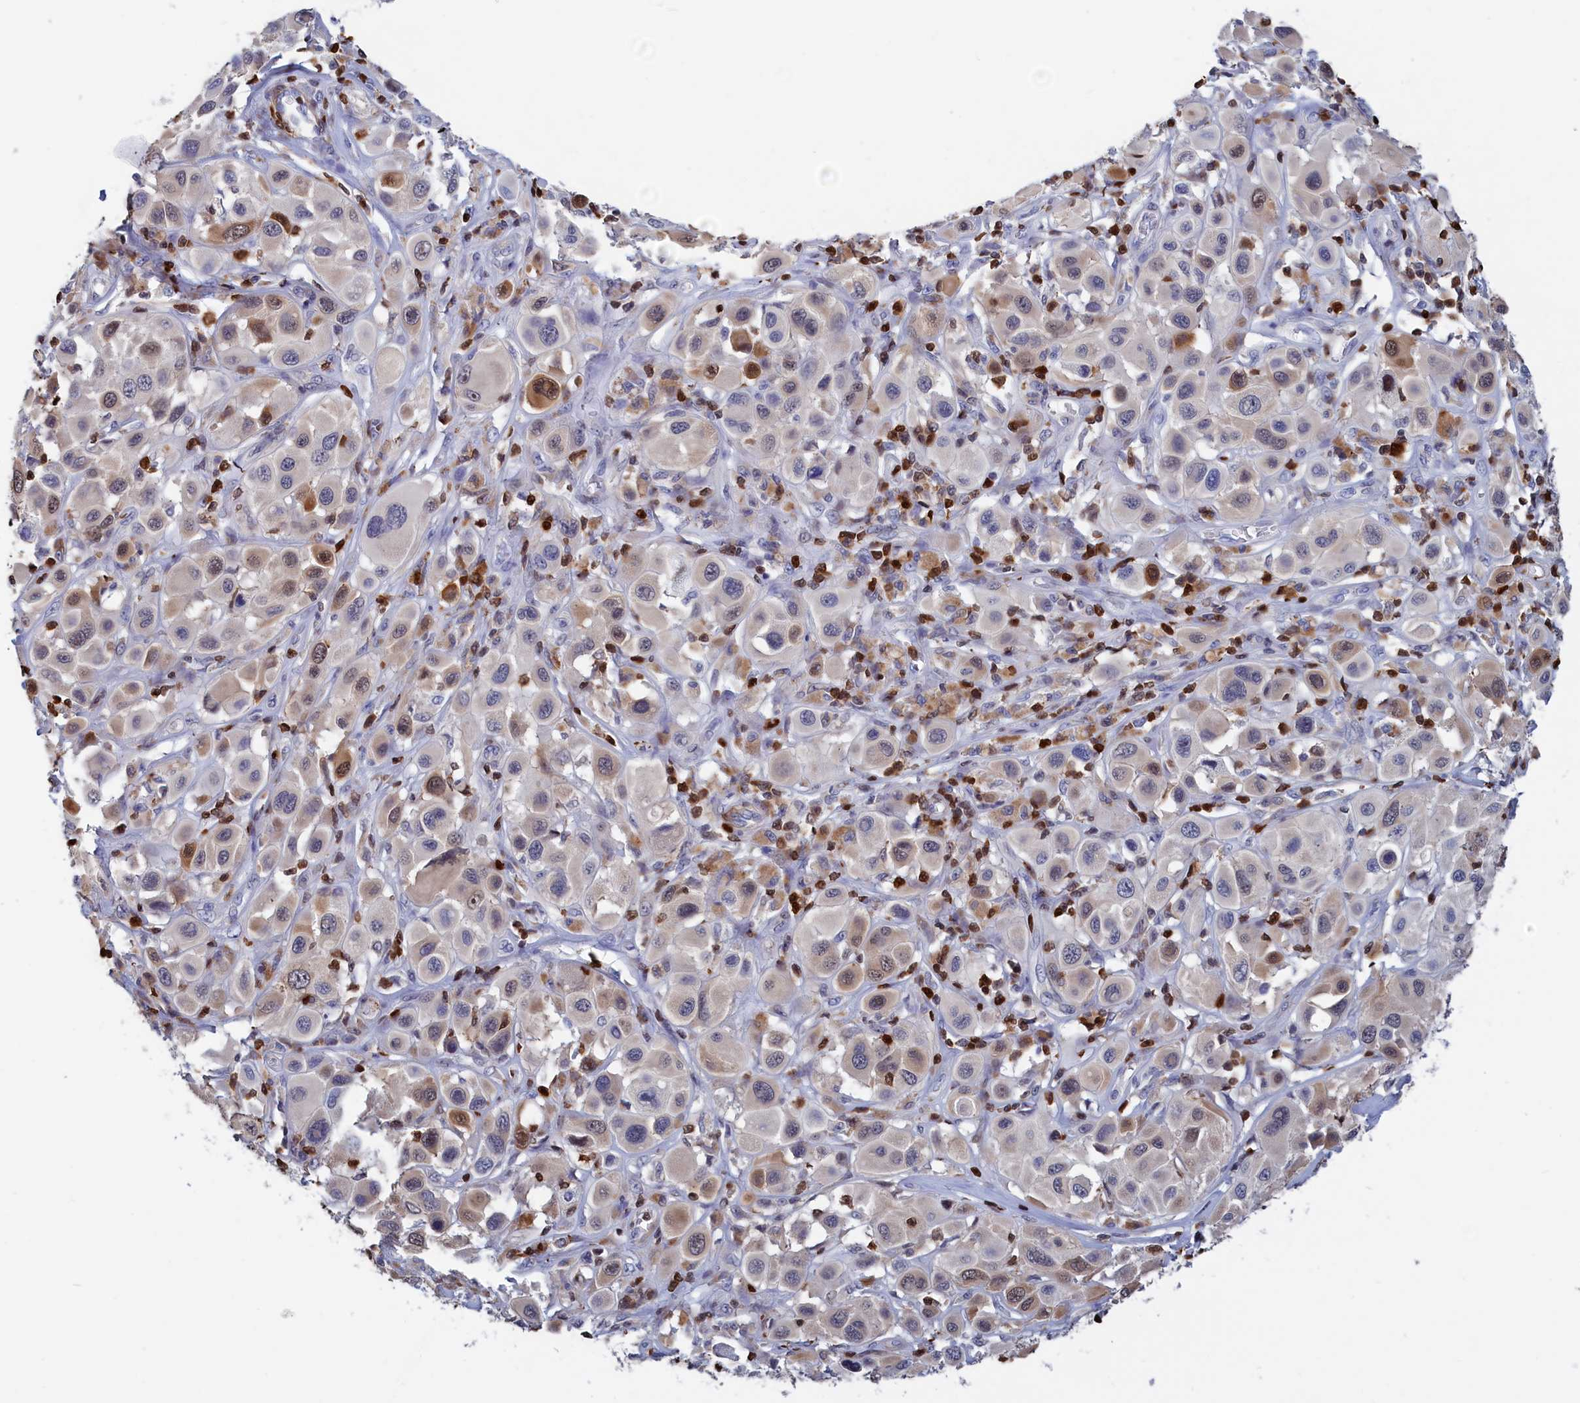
{"staining": {"intensity": "moderate", "quantity": "<25%", "location": "cytoplasmic/membranous,nuclear"}, "tissue": "melanoma", "cell_type": "Tumor cells", "image_type": "cancer", "snomed": [{"axis": "morphology", "description": "Malignant melanoma, Metastatic site"}, {"axis": "topography", "description": "Skin"}], "caption": "Brown immunohistochemical staining in human malignant melanoma (metastatic site) demonstrates moderate cytoplasmic/membranous and nuclear positivity in about <25% of tumor cells. (DAB (3,3'-diaminobenzidine) IHC, brown staining for protein, blue staining for nuclei).", "gene": "CRIP1", "patient": {"sex": "male", "age": 41}}